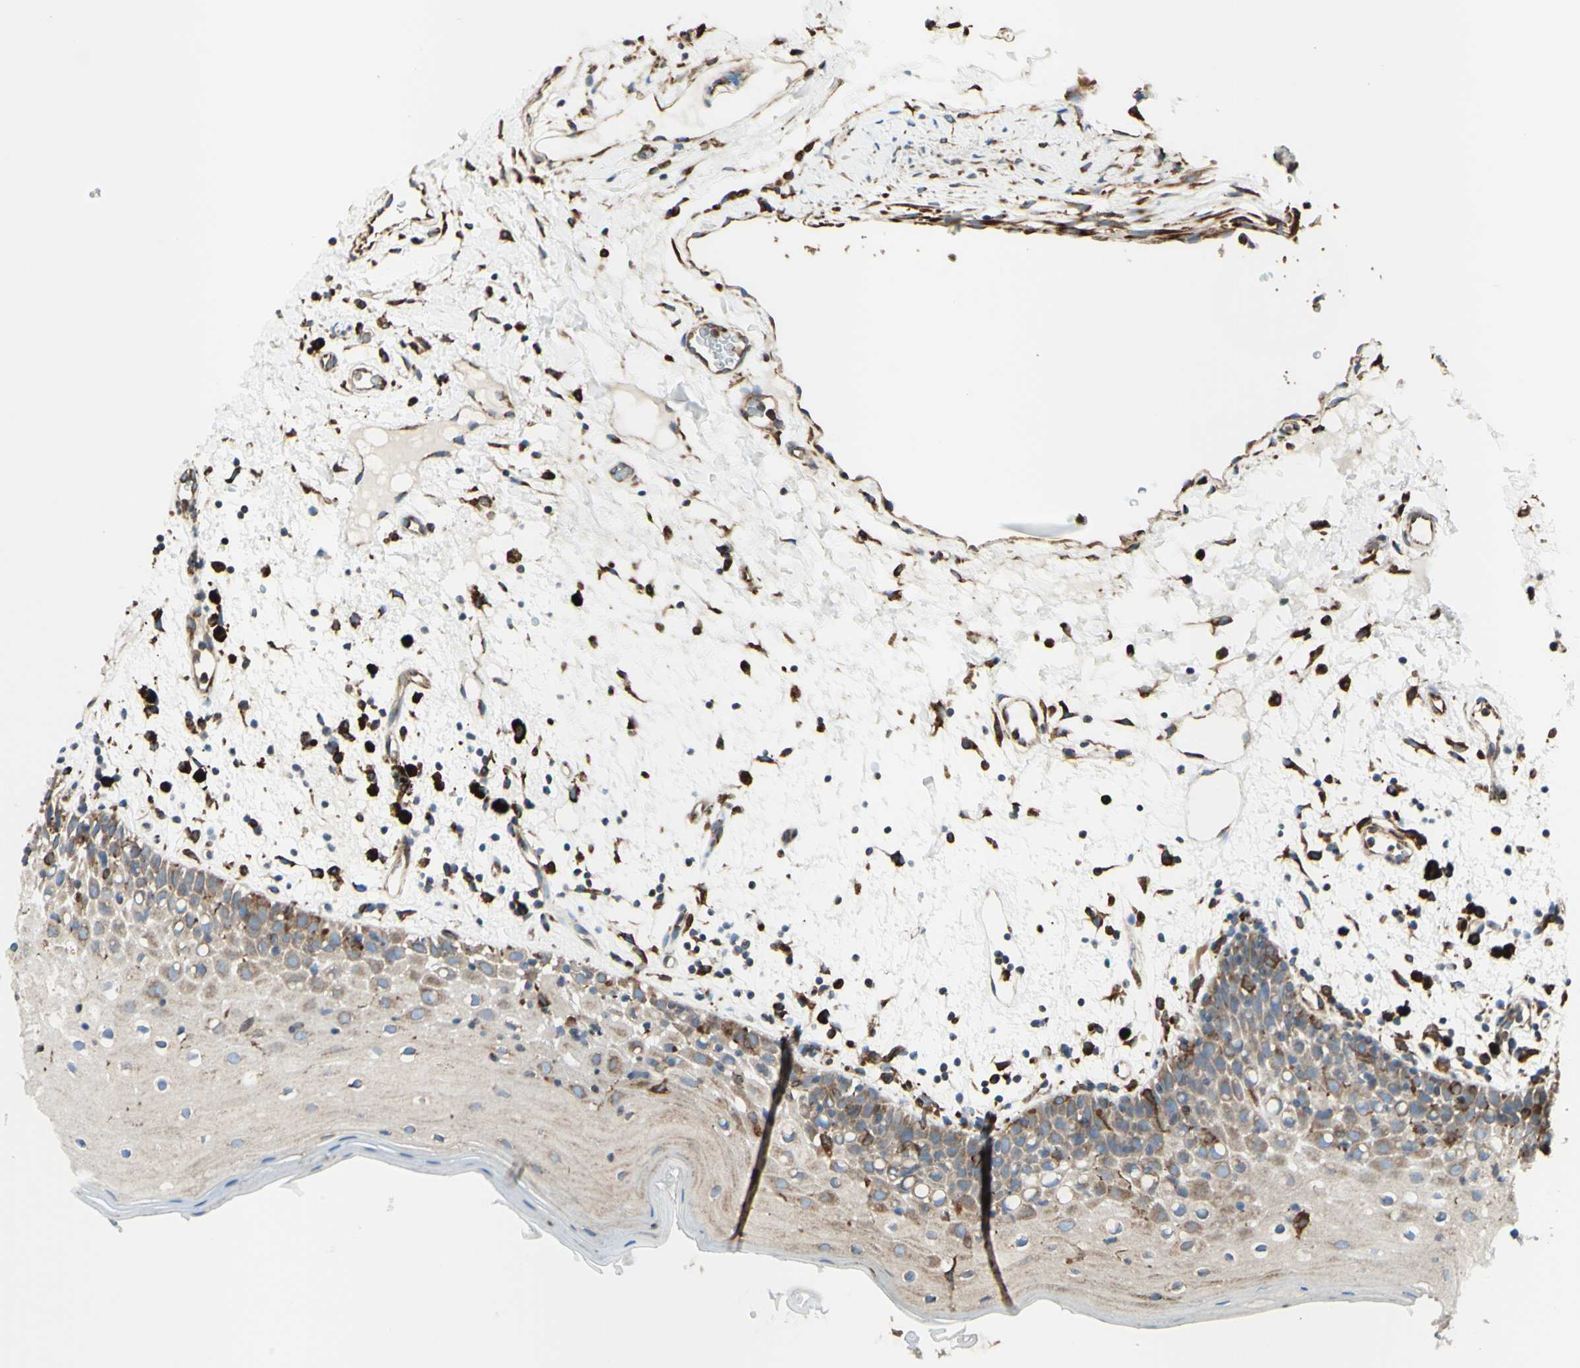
{"staining": {"intensity": "moderate", "quantity": ">75%", "location": "cytoplasmic/membranous"}, "tissue": "oral mucosa", "cell_type": "Squamous epithelial cells", "image_type": "normal", "snomed": [{"axis": "morphology", "description": "Normal tissue, NOS"}, {"axis": "morphology", "description": "Squamous cell carcinoma, NOS"}, {"axis": "topography", "description": "Skeletal muscle"}, {"axis": "topography", "description": "Oral tissue"}], "caption": "A high-resolution histopathology image shows immunohistochemistry (IHC) staining of unremarkable oral mucosa, which exhibits moderate cytoplasmic/membranous staining in about >75% of squamous epithelial cells.", "gene": "DNAJB11", "patient": {"sex": "male", "age": 71}}